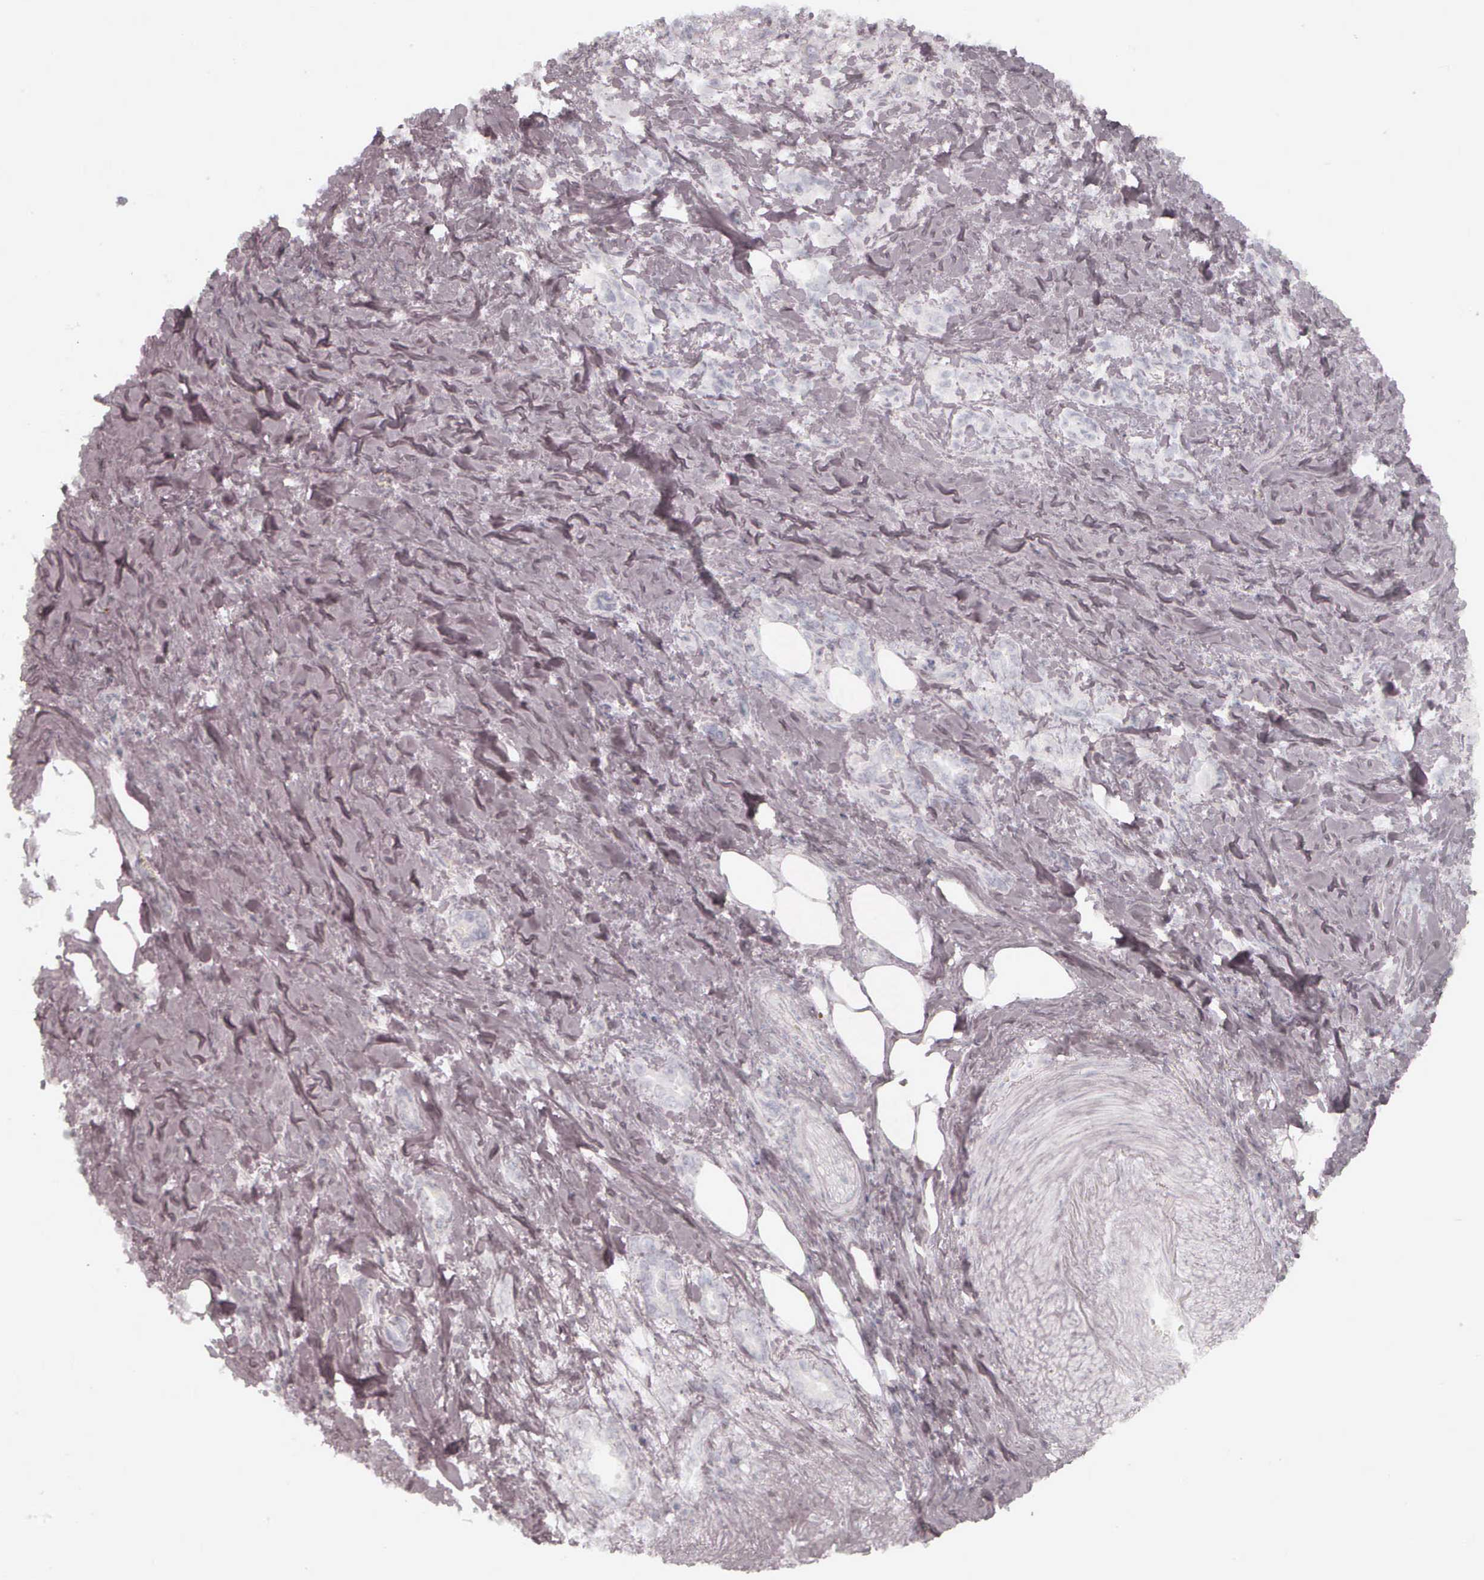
{"staining": {"intensity": "negative", "quantity": "none", "location": "none"}, "tissue": "stomach cancer", "cell_type": "Tumor cells", "image_type": "cancer", "snomed": [{"axis": "morphology", "description": "Adenocarcinoma, NOS"}, {"axis": "topography", "description": "Stomach"}], "caption": "Tumor cells are negative for protein expression in human stomach cancer.", "gene": "KRT14", "patient": {"sex": "male", "age": 78}}